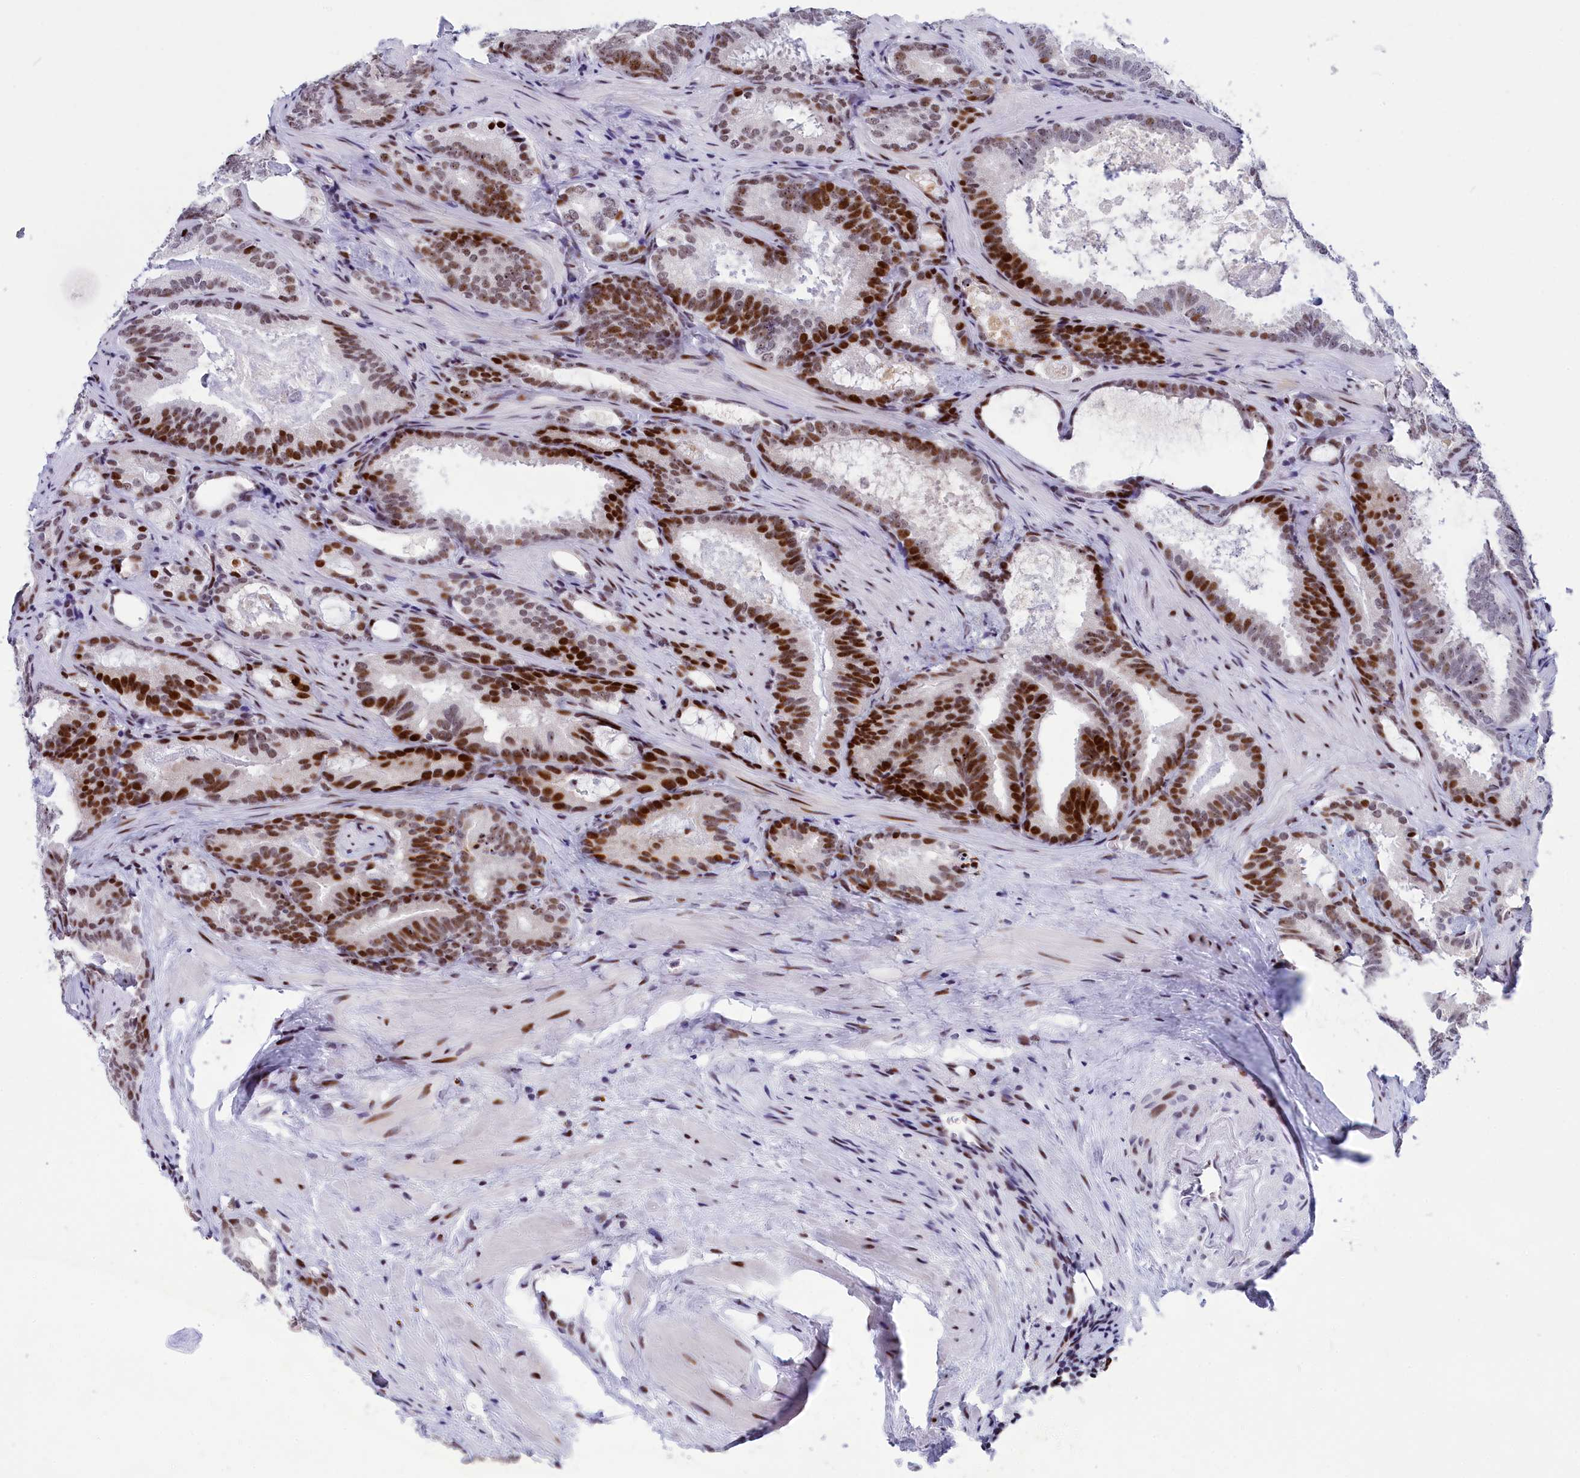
{"staining": {"intensity": "moderate", "quantity": ">75%", "location": "nuclear"}, "tissue": "prostate cancer", "cell_type": "Tumor cells", "image_type": "cancer", "snomed": [{"axis": "morphology", "description": "Adenocarcinoma, Low grade"}, {"axis": "topography", "description": "Prostate"}], "caption": "Prostate cancer (low-grade adenocarcinoma) stained with a brown dye exhibits moderate nuclear positive staining in approximately >75% of tumor cells.", "gene": "NSA2", "patient": {"sex": "male", "age": 60}}